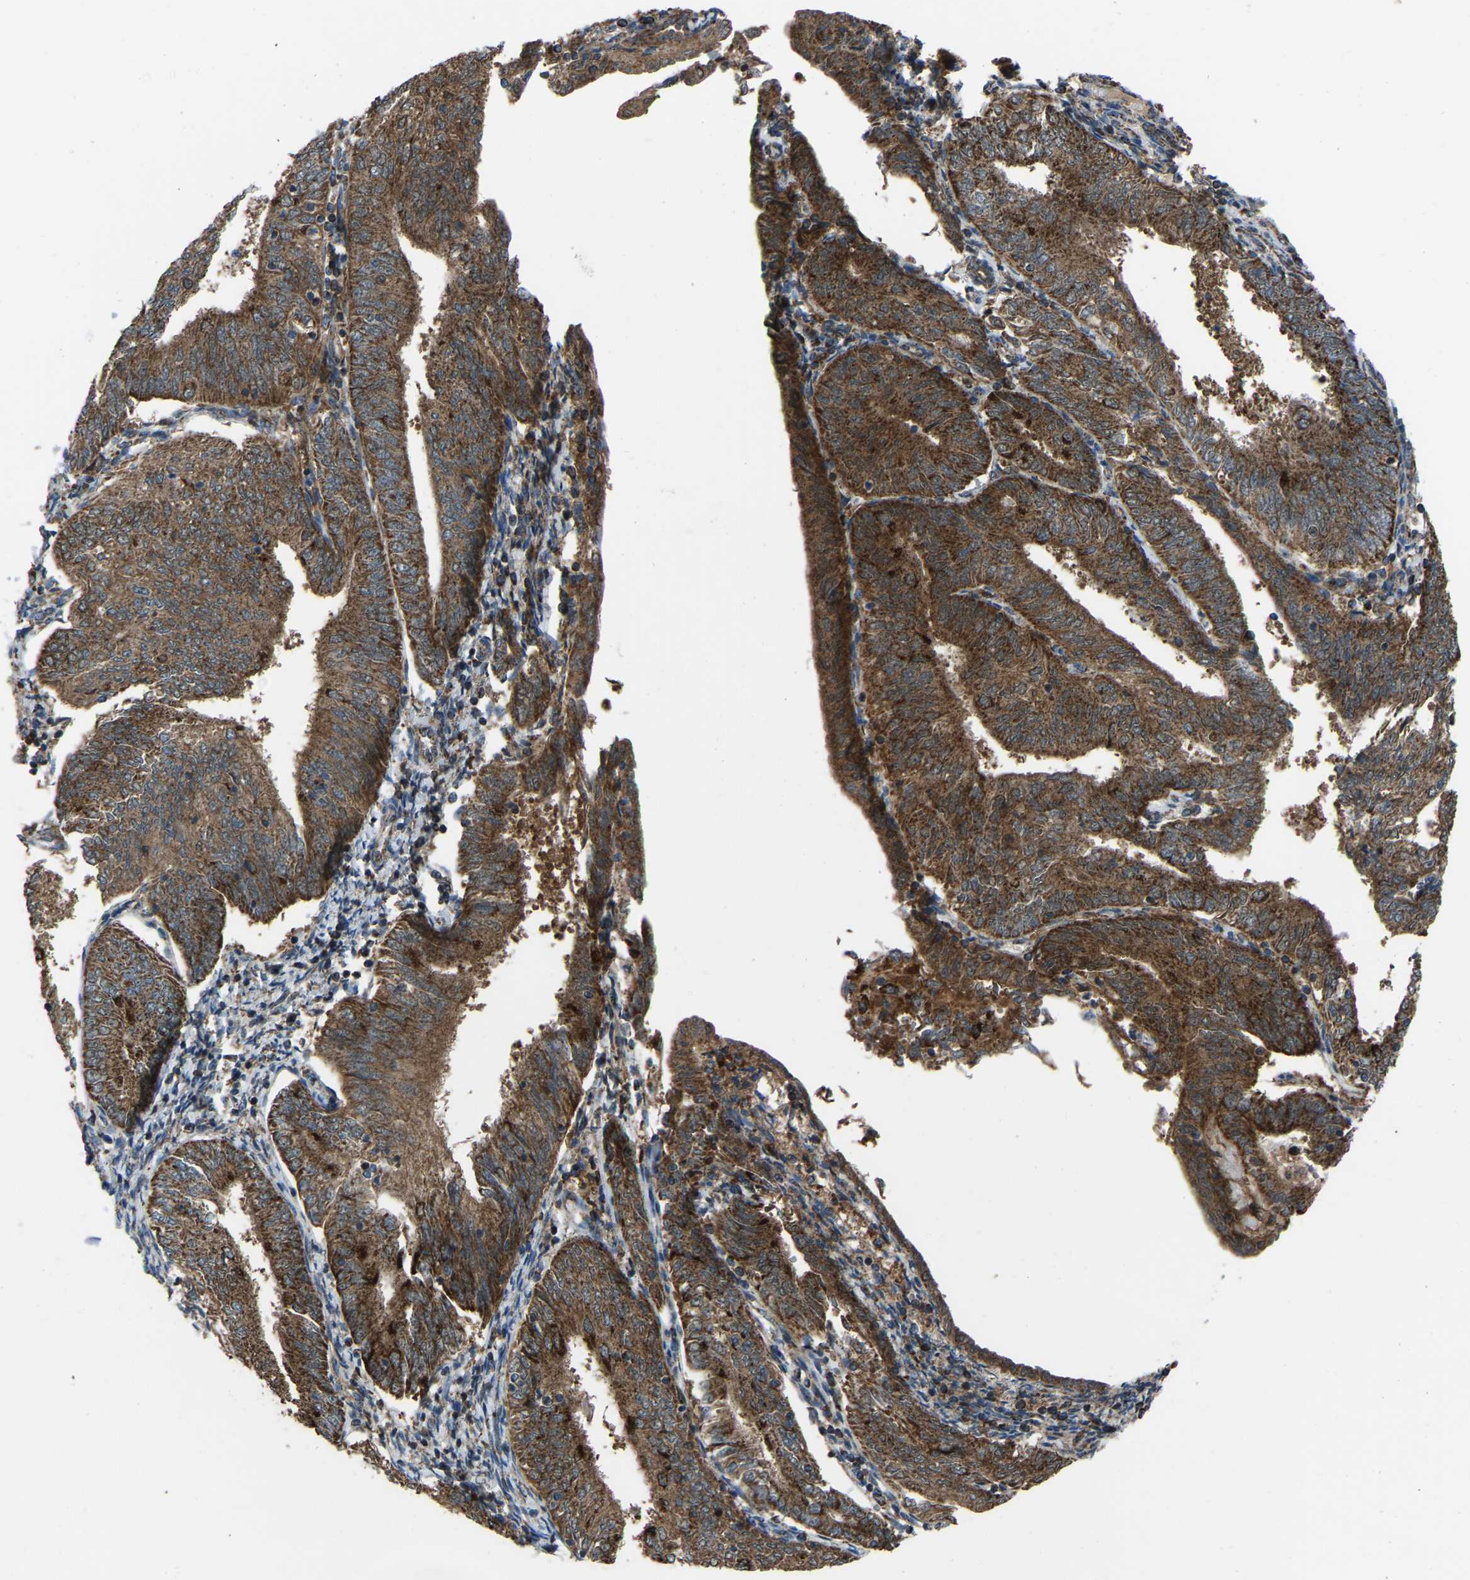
{"staining": {"intensity": "strong", "quantity": ">75%", "location": "cytoplasmic/membranous"}, "tissue": "endometrial cancer", "cell_type": "Tumor cells", "image_type": "cancer", "snomed": [{"axis": "morphology", "description": "Adenocarcinoma, NOS"}, {"axis": "topography", "description": "Endometrium"}], "caption": "There is high levels of strong cytoplasmic/membranous staining in tumor cells of endometrial cancer, as demonstrated by immunohistochemical staining (brown color).", "gene": "AKR1A1", "patient": {"sex": "female", "age": 58}}